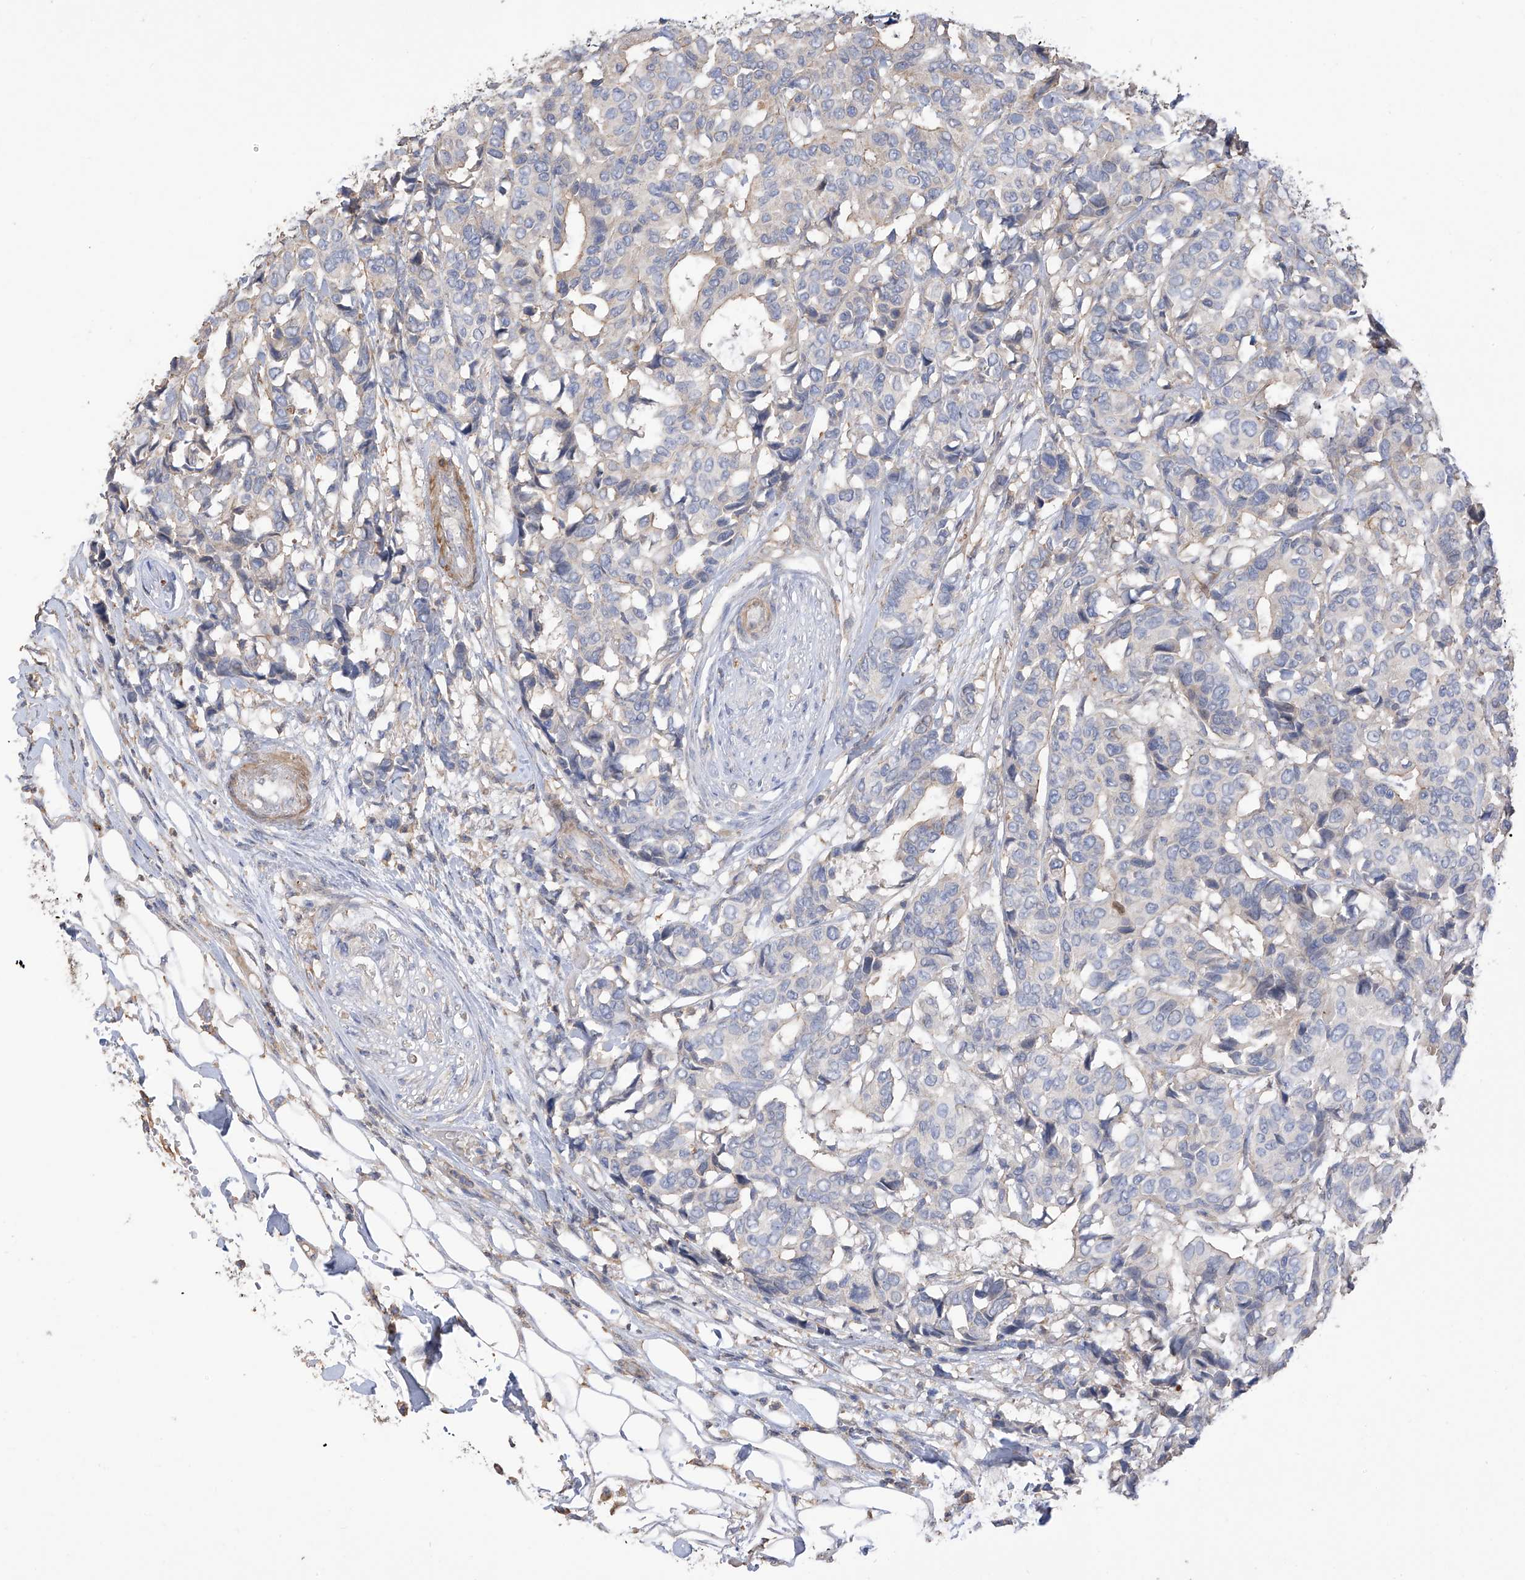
{"staining": {"intensity": "negative", "quantity": "none", "location": "none"}, "tissue": "breast cancer", "cell_type": "Tumor cells", "image_type": "cancer", "snomed": [{"axis": "morphology", "description": "Duct carcinoma"}, {"axis": "topography", "description": "Breast"}], "caption": "Tumor cells are negative for protein expression in human breast cancer.", "gene": "SLFN14", "patient": {"sex": "female", "age": 87}}